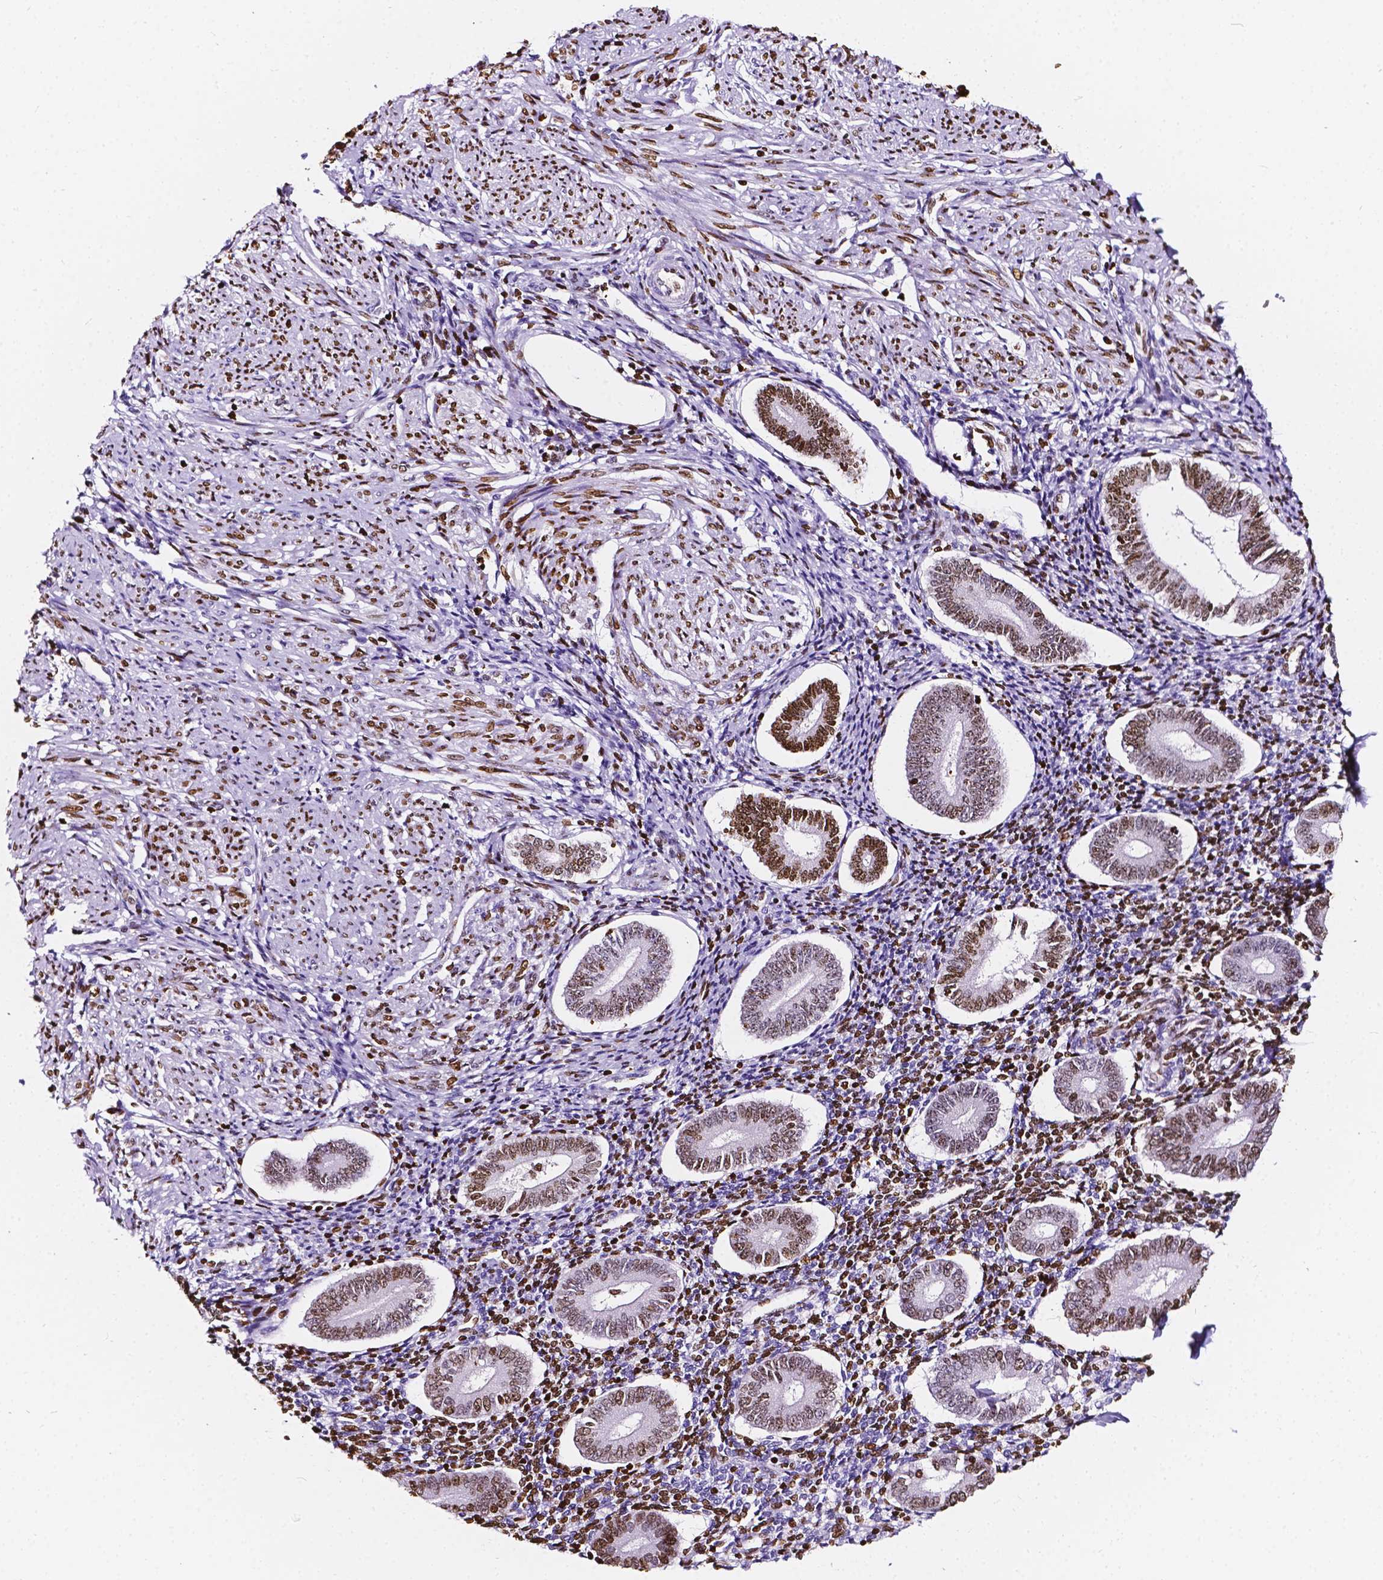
{"staining": {"intensity": "strong", "quantity": ">75%", "location": "nuclear"}, "tissue": "endometrium", "cell_type": "Cells in endometrial stroma", "image_type": "normal", "snomed": [{"axis": "morphology", "description": "Normal tissue, NOS"}, {"axis": "topography", "description": "Endometrium"}], "caption": "Strong nuclear expression is present in about >75% of cells in endometrial stroma in benign endometrium. (DAB IHC with brightfield microscopy, high magnification).", "gene": "CBY3", "patient": {"sex": "female", "age": 40}}